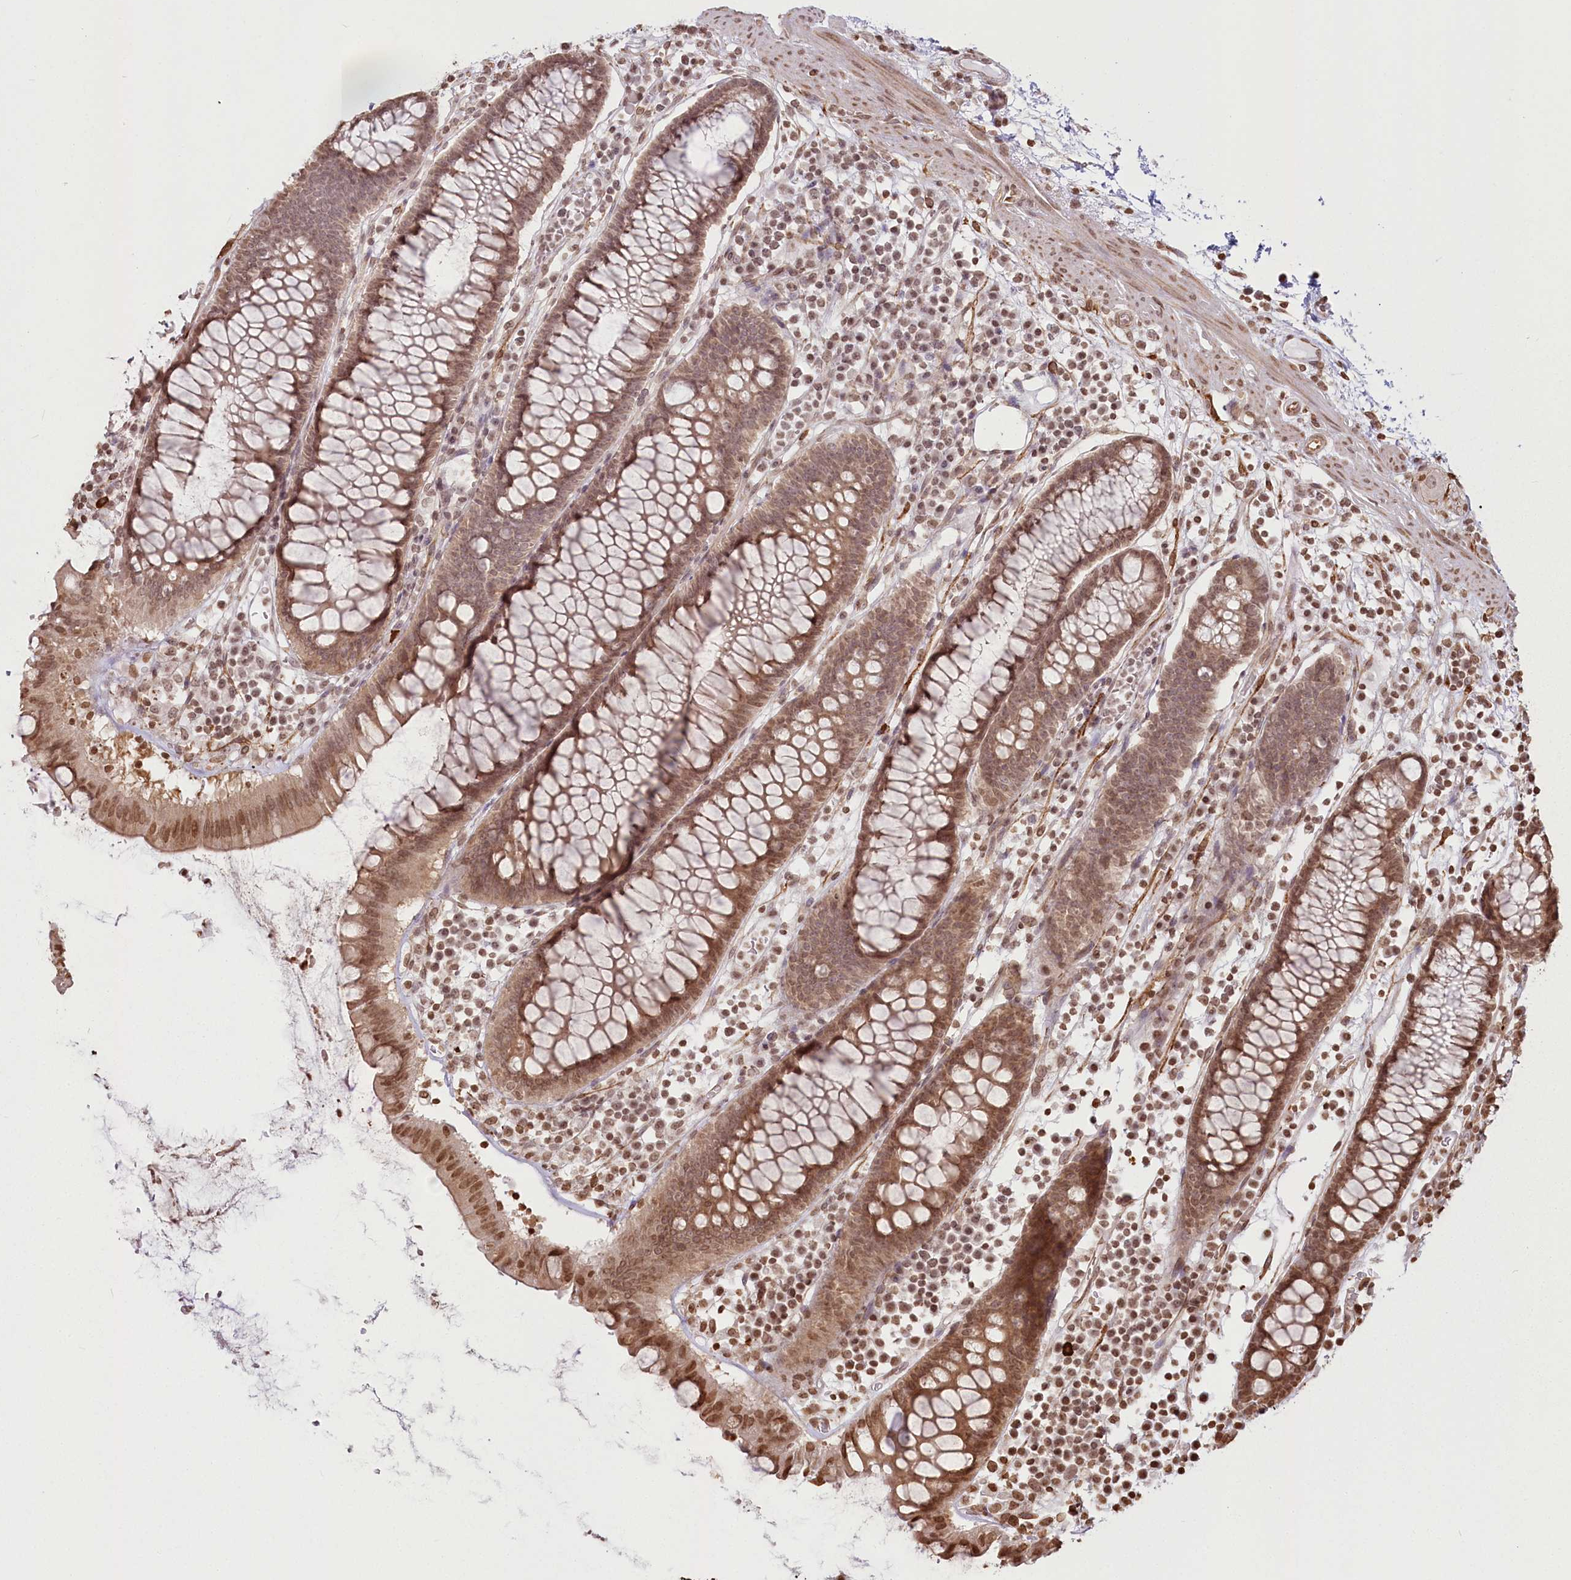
{"staining": {"intensity": "moderate", "quantity": ">75%", "location": "nuclear"}, "tissue": "colorectal cancer", "cell_type": "Tumor cells", "image_type": "cancer", "snomed": [{"axis": "morphology", "description": "Normal tissue, NOS"}, {"axis": "morphology", "description": "Adenocarcinoma, NOS"}, {"axis": "topography", "description": "Colon"}], "caption": "Immunohistochemistry (IHC) of colorectal cancer shows medium levels of moderate nuclear expression in about >75% of tumor cells.", "gene": "FAM13A", "patient": {"sex": "female", "age": 75}}